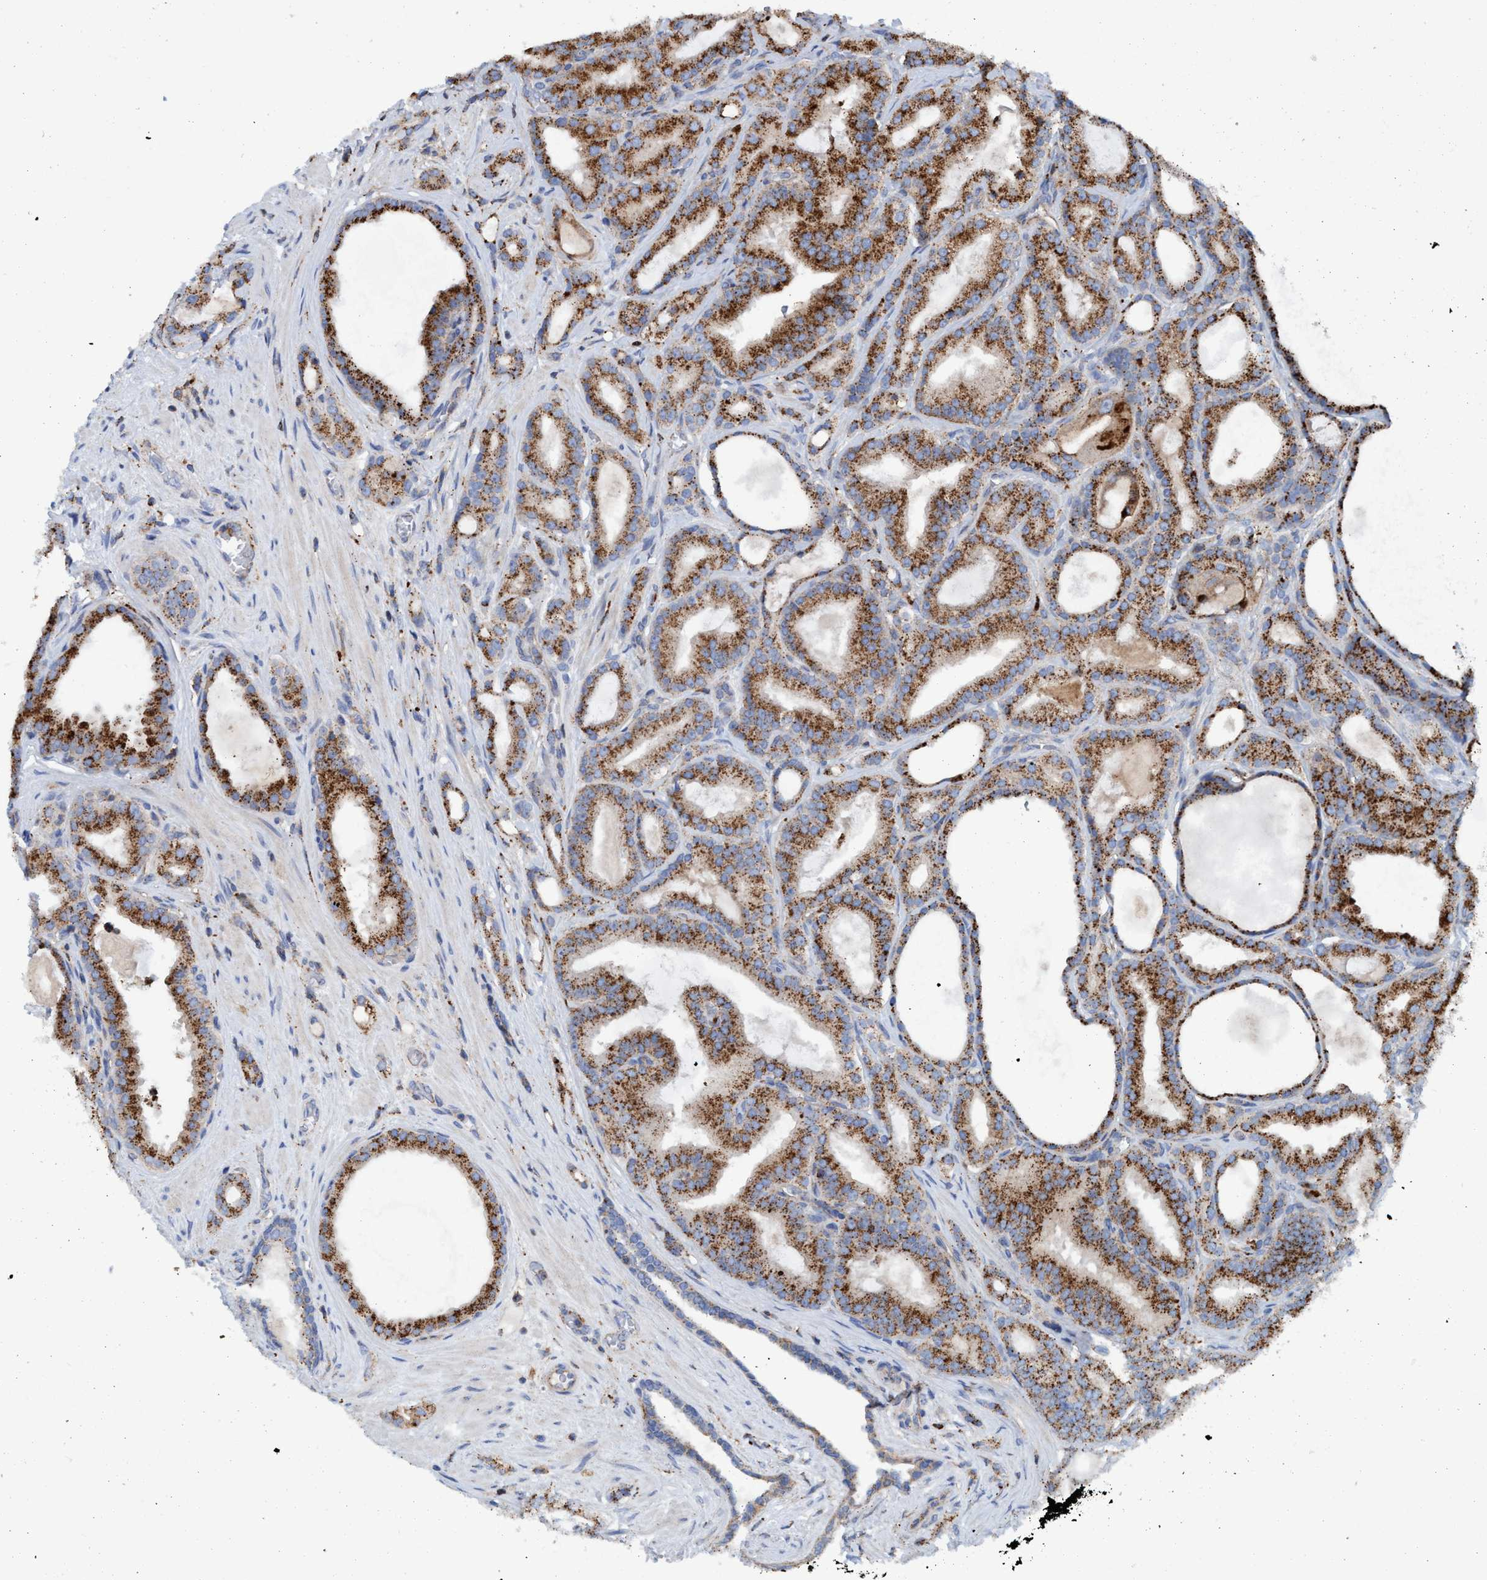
{"staining": {"intensity": "strong", "quantity": ">75%", "location": "cytoplasmic/membranous"}, "tissue": "prostate cancer", "cell_type": "Tumor cells", "image_type": "cancer", "snomed": [{"axis": "morphology", "description": "Adenocarcinoma, High grade"}, {"axis": "topography", "description": "Prostate"}], "caption": "A high-resolution photomicrograph shows immunohistochemistry staining of prostate cancer, which reveals strong cytoplasmic/membranous expression in about >75% of tumor cells.", "gene": "TRIM65", "patient": {"sex": "male", "age": 60}}